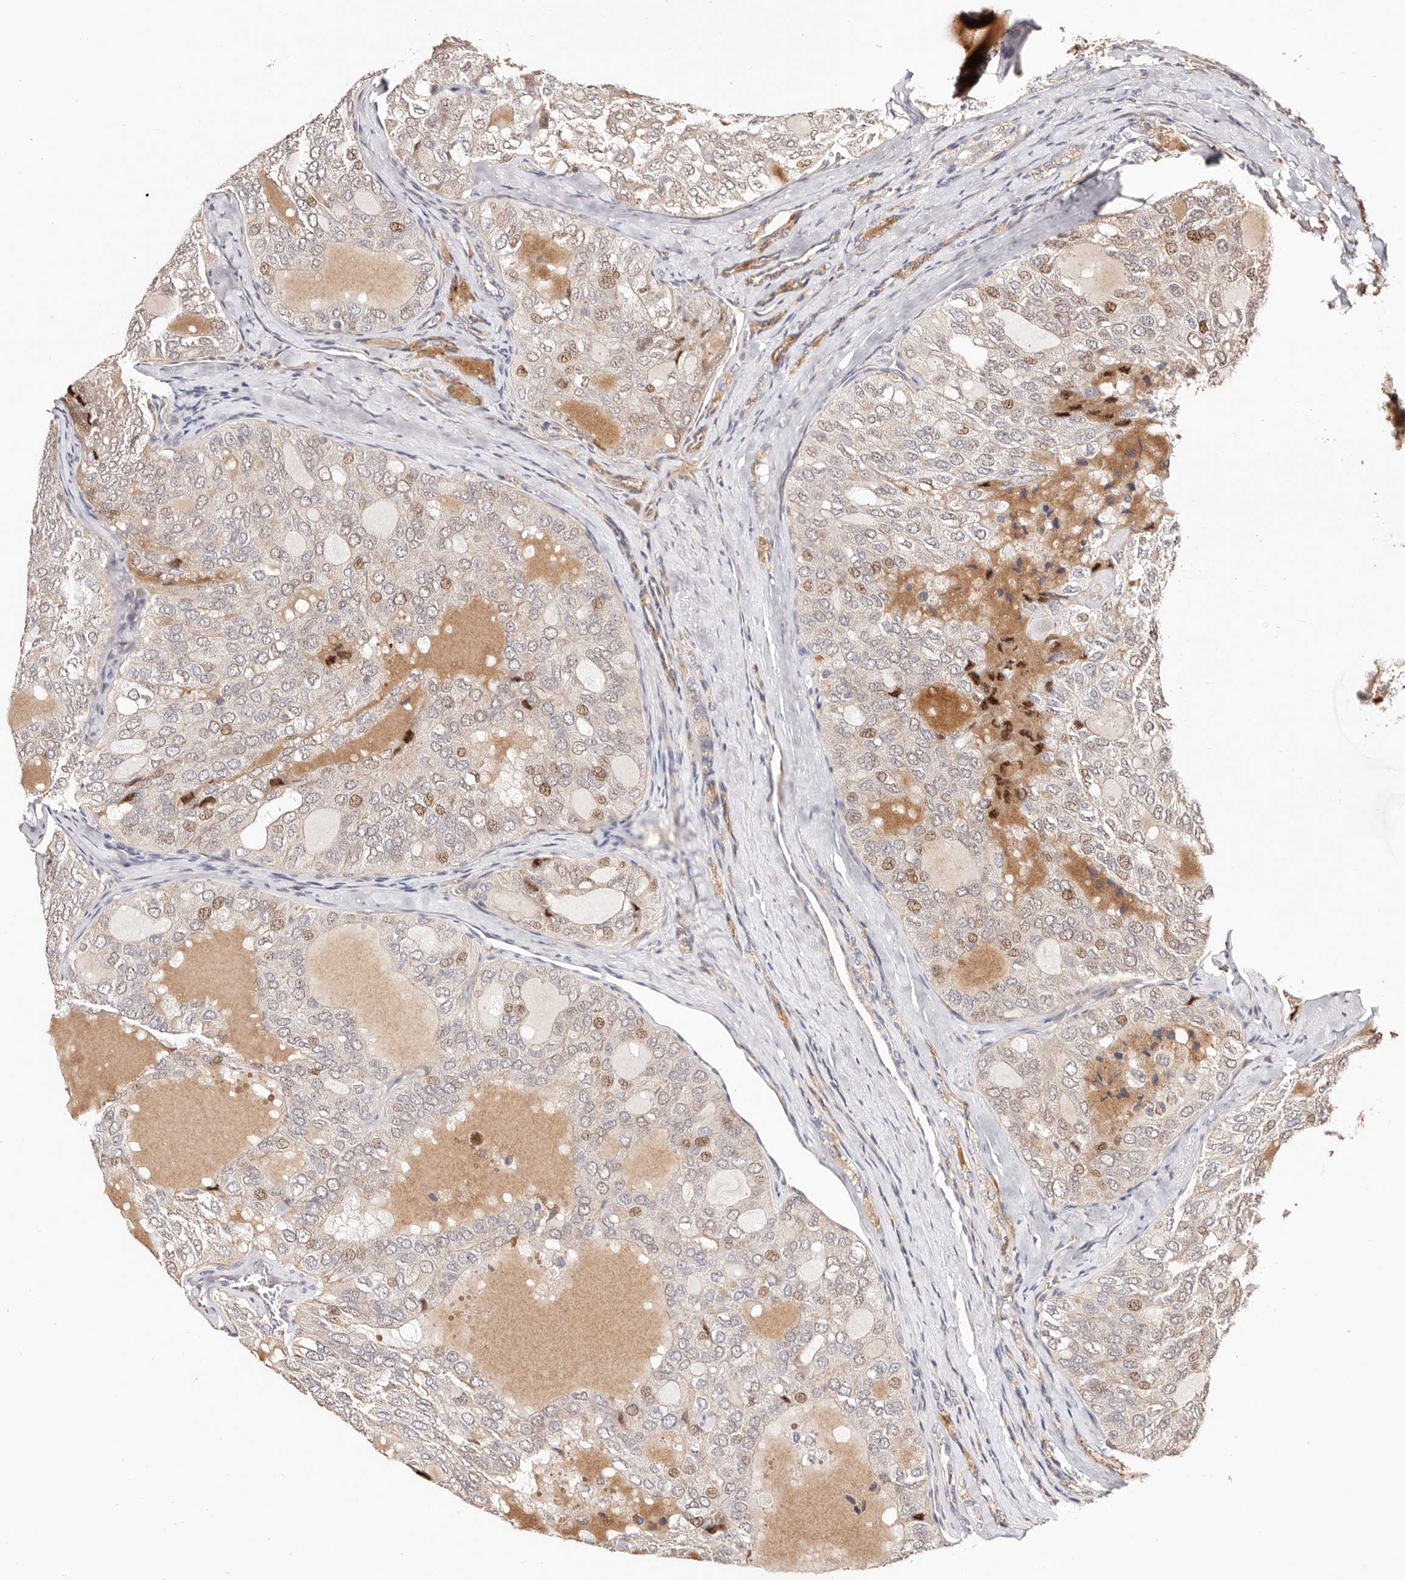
{"staining": {"intensity": "moderate", "quantity": "<25%", "location": "cytoplasmic/membranous,nuclear"}, "tissue": "thyroid cancer", "cell_type": "Tumor cells", "image_type": "cancer", "snomed": [{"axis": "morphology", "description": "Follicular adenoma carcinoma, NOS"}, {"axis": "topography", "description": "Thyroid gland"}], "caption": "Human follicular adenoma carcinoma (thyroid) stained with a protein marker demonstrates moderate staining in tumor cells.", "gene": "MAPK1", "patient": {"sex": "male", "age": 75}}